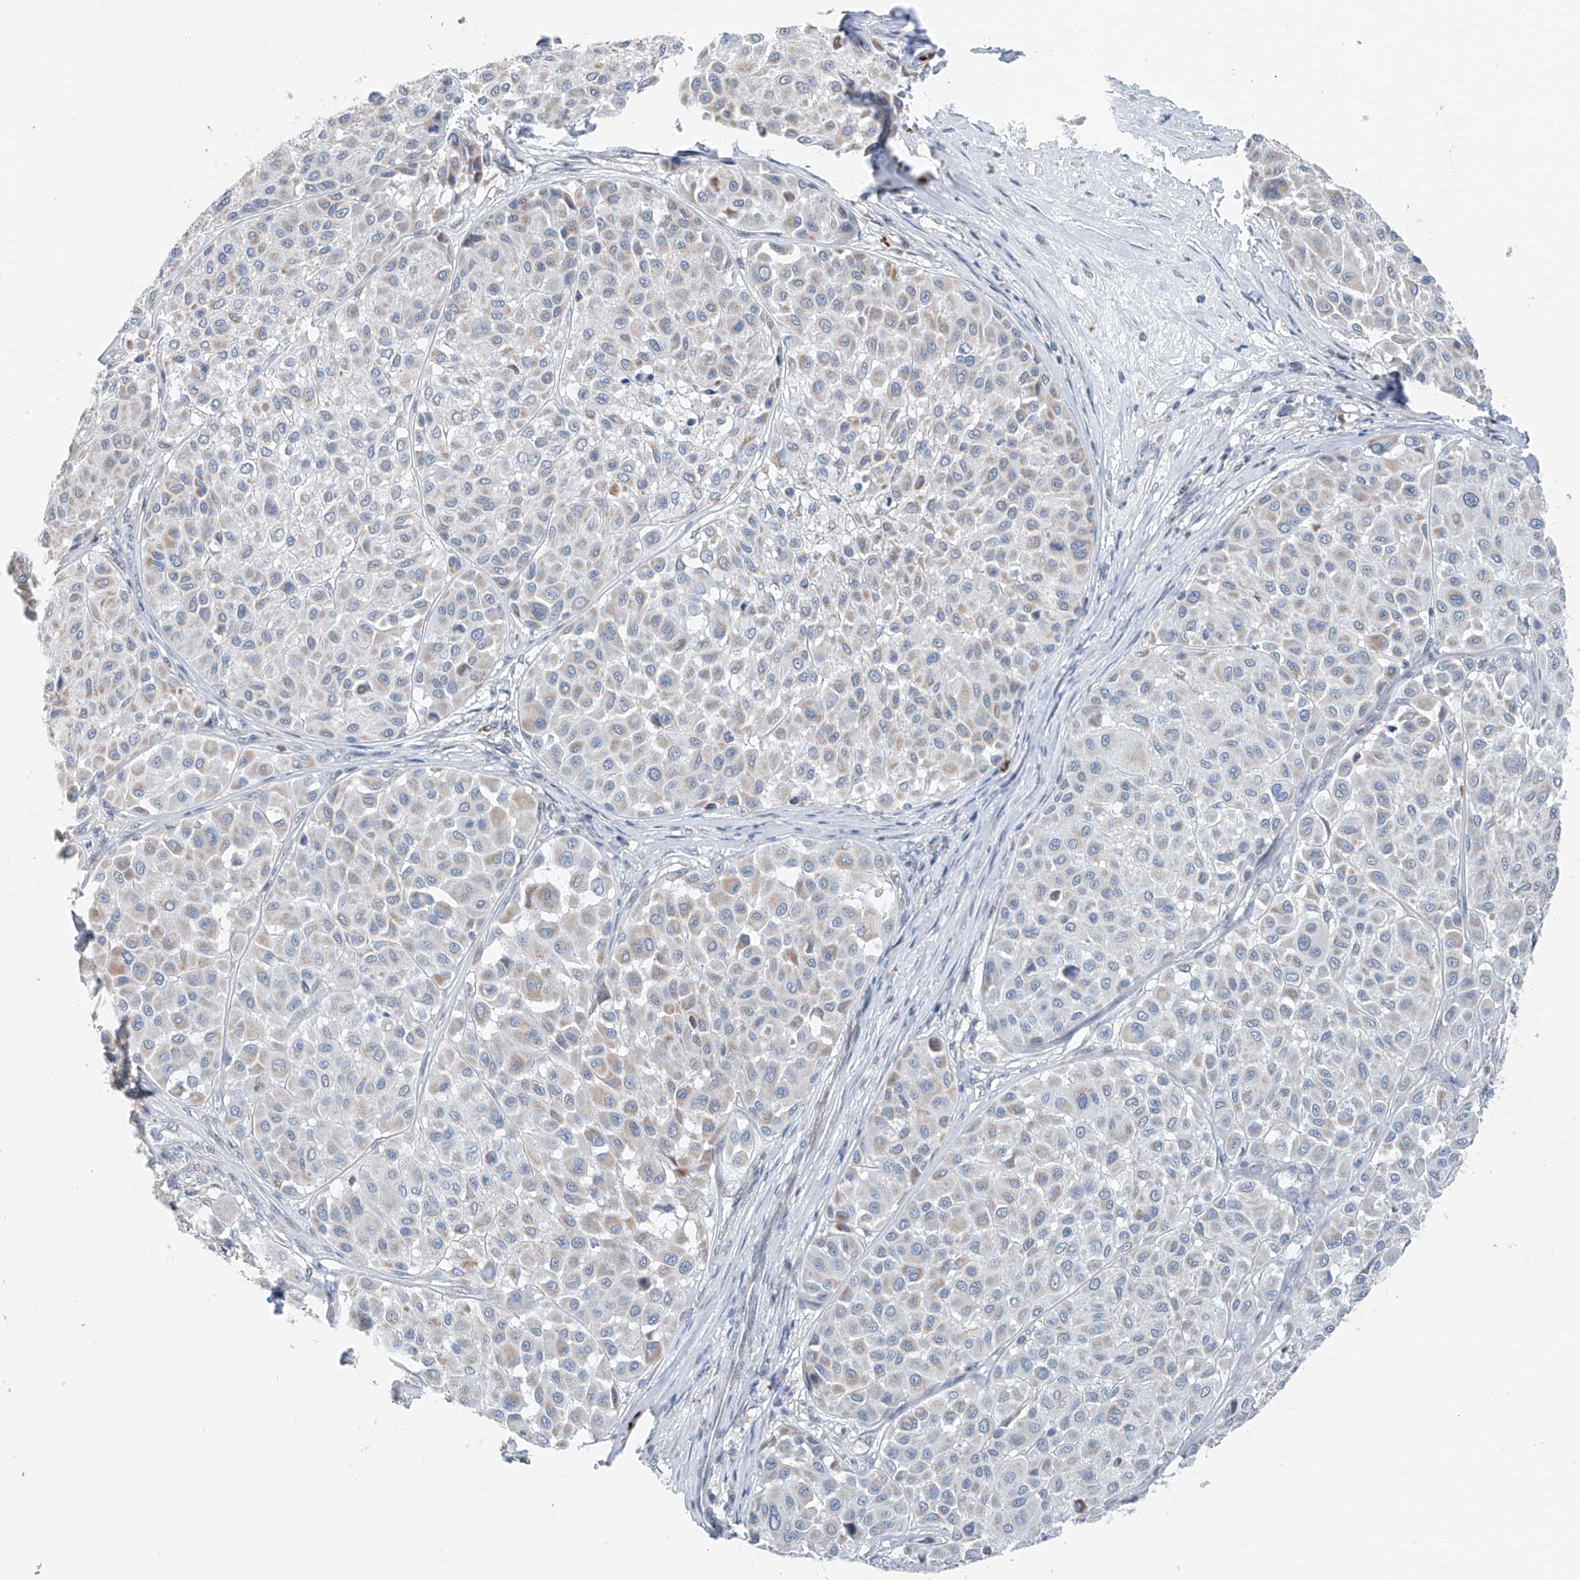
{"staining": {"intensity": "weak", "quantity": "<25%", "location": "cytoplasmic/membranous"}, "tissue": "melanoma", "cell_type": "Tumor cells", "image_type": "cancer", "snomed": [{"axis": "morphology", "description": "Malignant melanoma, Metastatic site"}, {"axis": "topography", "description": "Soft tissue"}], "caption": "High power microscopy histopathology image of an IHC micrograph of malignant melanoma (metastatic site), revealing no significant positivity in tumor cells.", "gene": "KLF15", "patient": {"sex": "male", "age": 41}}